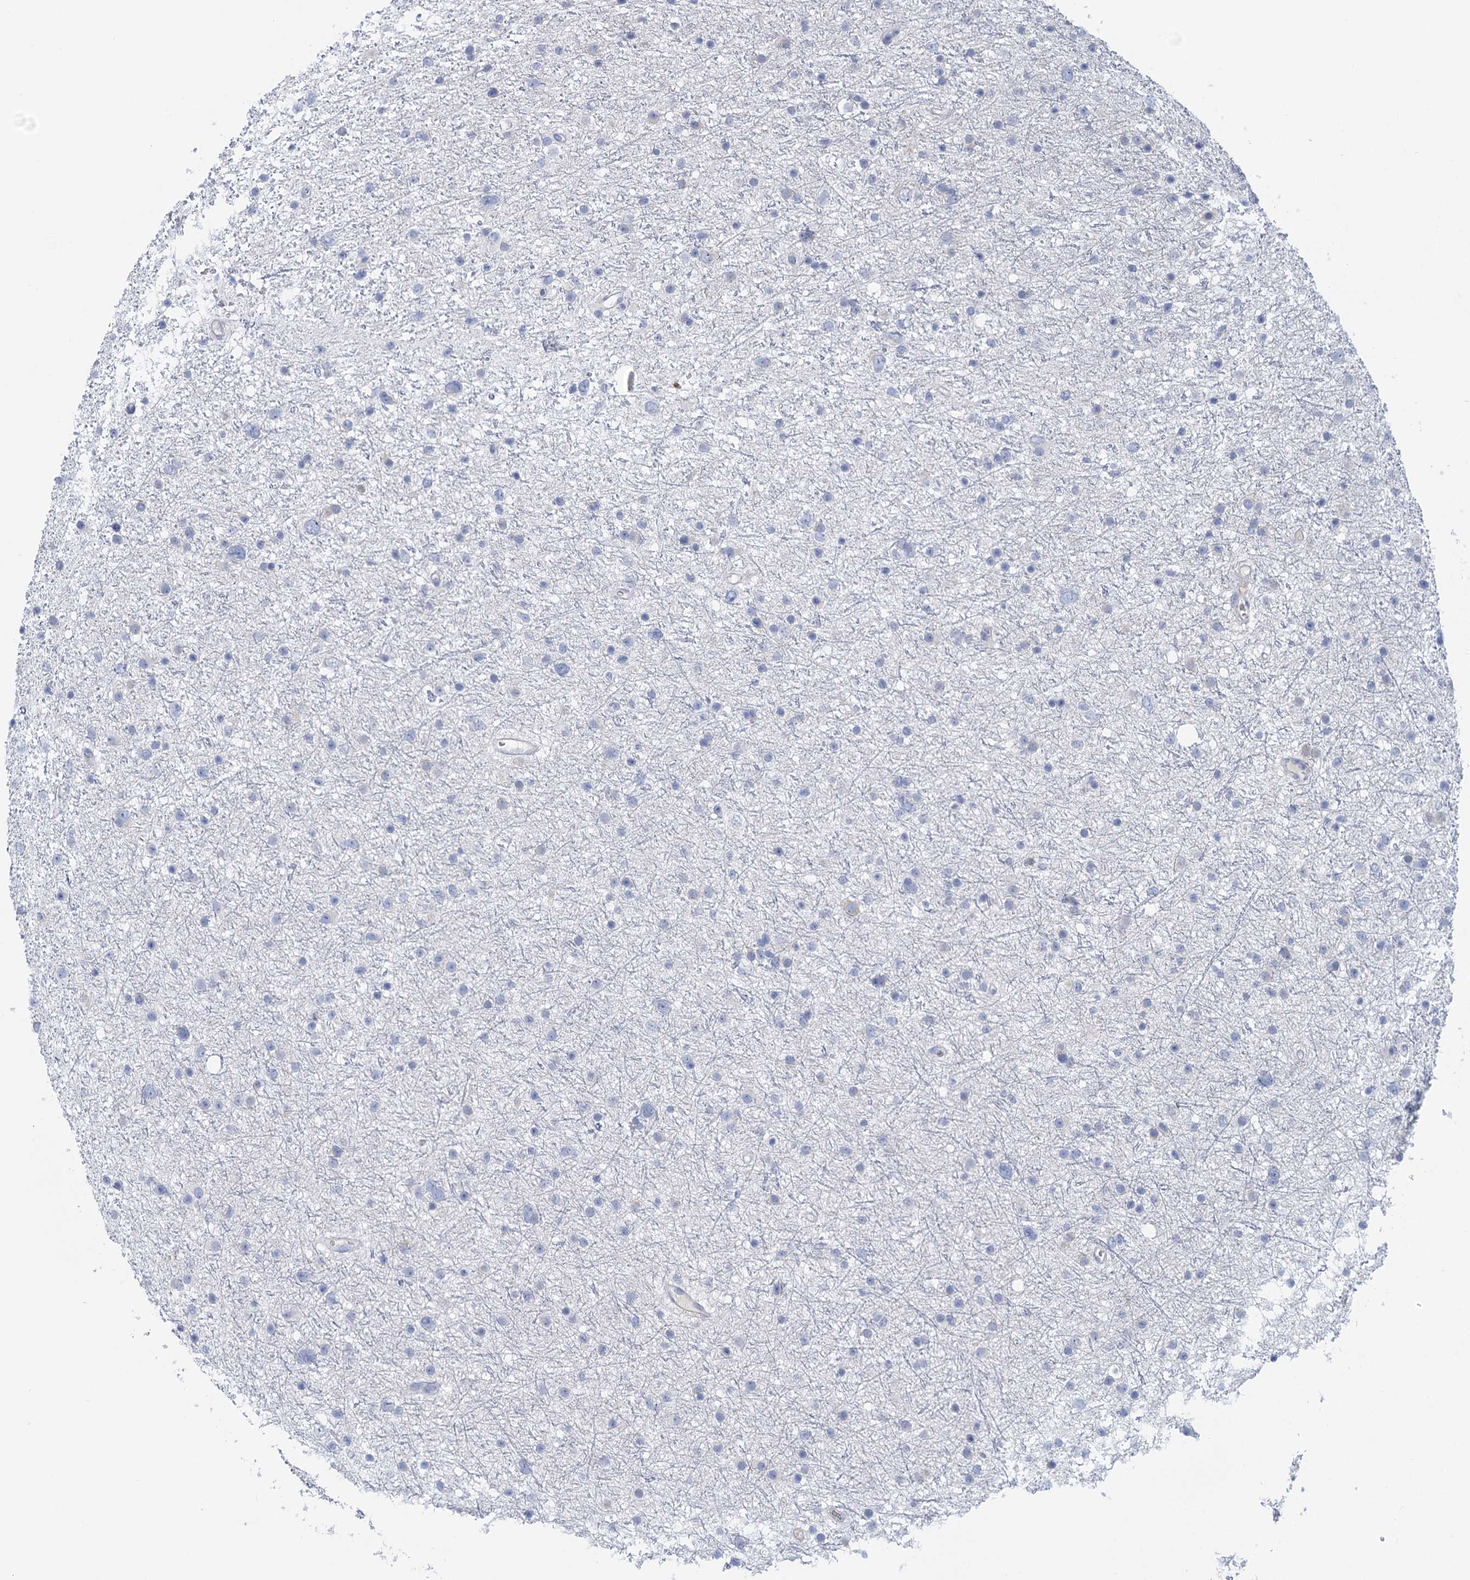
{"staining": {"intensity": "negative", "quantity": "none", "location": "none"}, "tissue": "glioma", "cell_type": "Tumor cells", "image_type": "cancer", "snomed": [{"axis": "morphology", "description": "Glioma, malignant, Low grade"}, {"axis": "topography", "description": "Cerebral cortex"}], "caption": "This is an immunohistochemistry image of human malignant glioma (low-grade). There is no positivity in tumor cells.", "gene": "ANKRD16", "patient": {"sex": "female", "age": 39}}